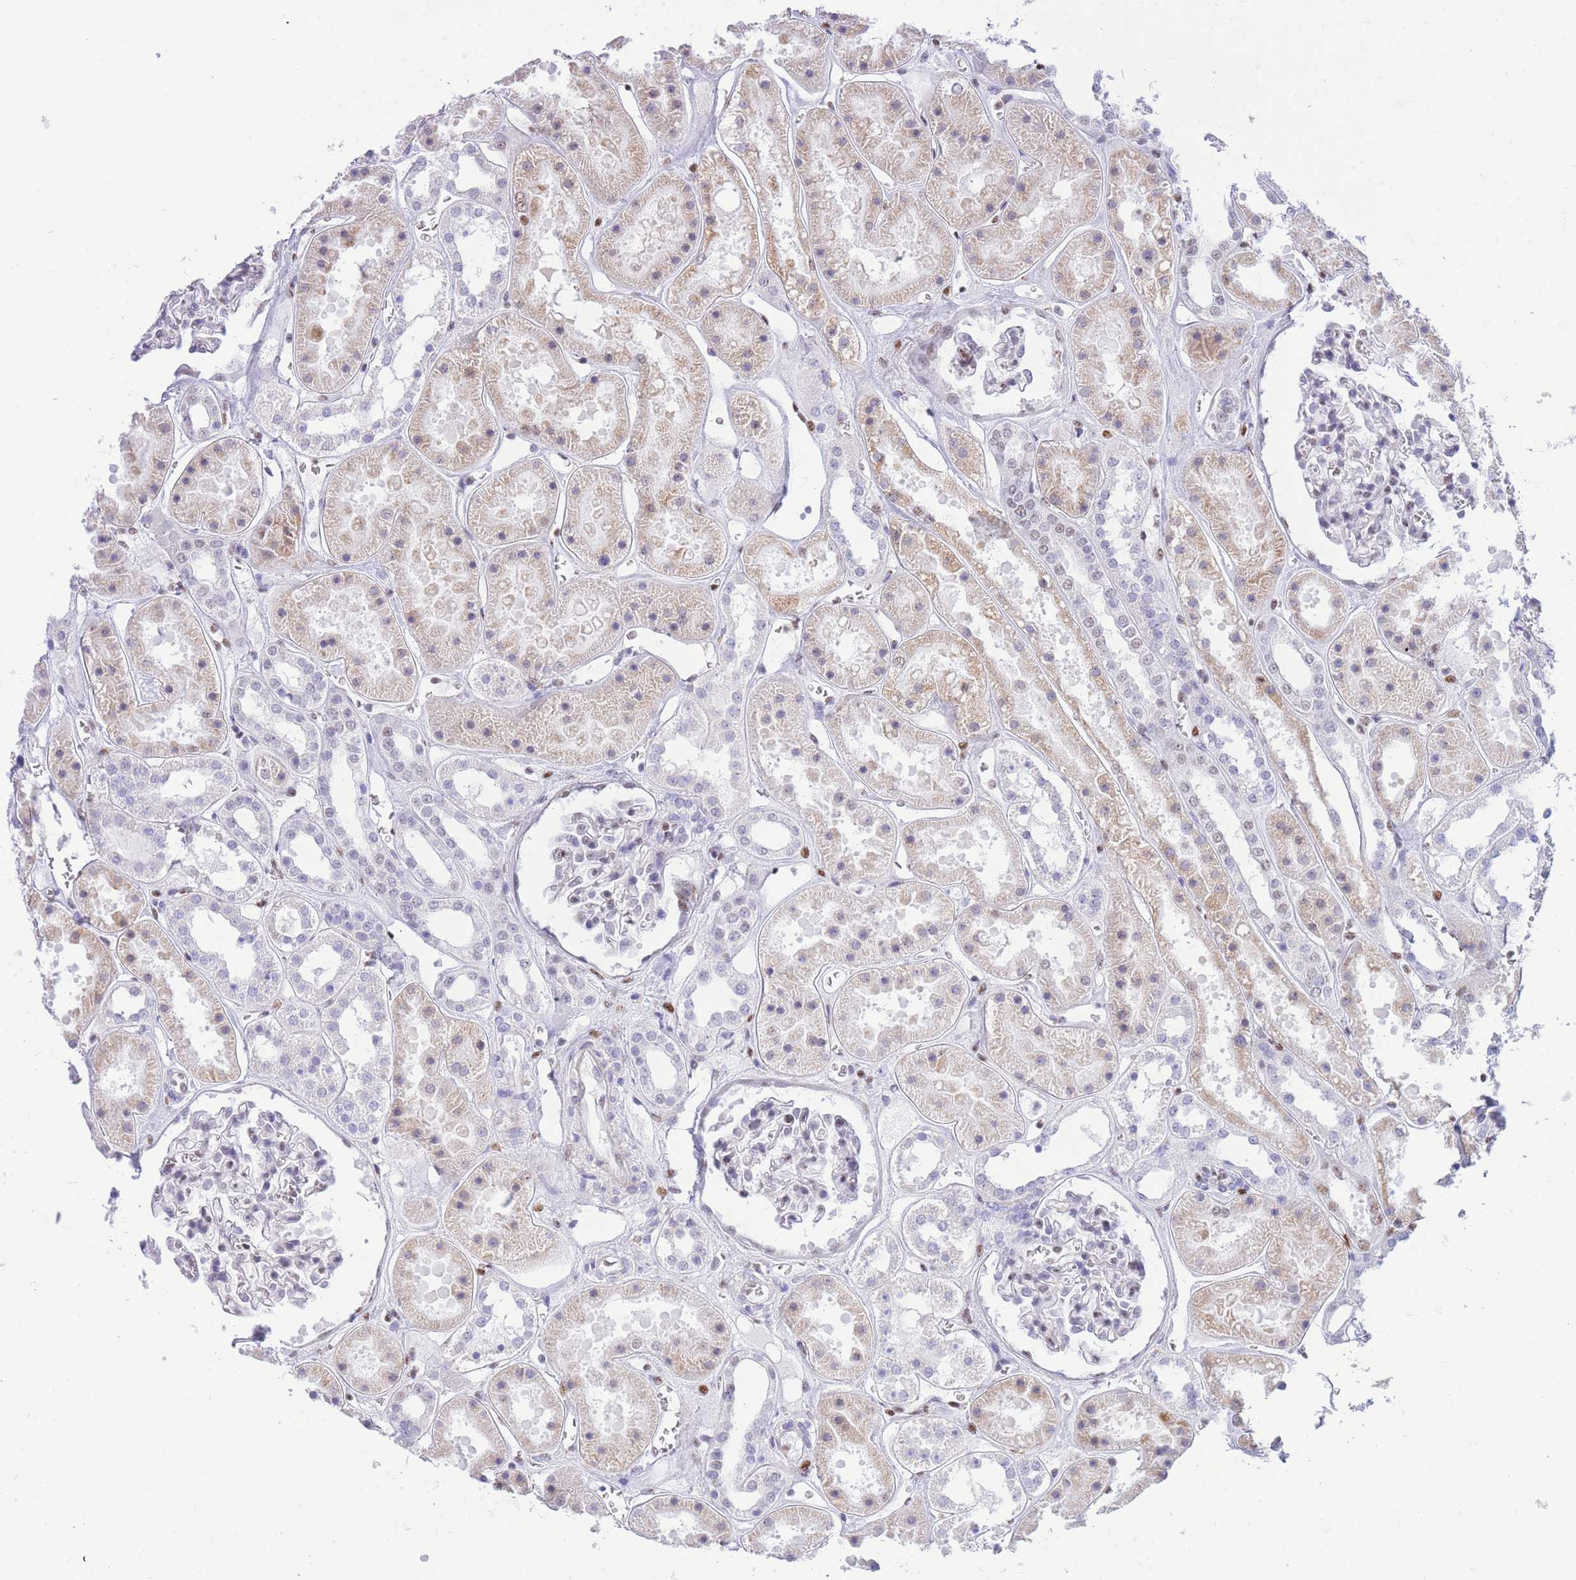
{"staining": {"intensity": "negative", "quantity": "none", "location": "none"}, "tissue": "kidney", "cell_type": "Cells in glomeruli", "image_type": "normal", "snomed": [{"axis": "morphology", "description": "Normal tissue, NOS"}, {"axis": "topography", "description": "Kidney"}], "caption": "This micrograph is of benign kidney stained with immunohistochemistry to label a protein in brown with the nuclei are counter-stained blue. There is no expression in cells in glomeruli. (DAB (3,3'-diaminobenzidine) IHC with hematoxylin counter stain).", "gene": "FAM153A", "patient": {"sex": "female", "age": 41}}